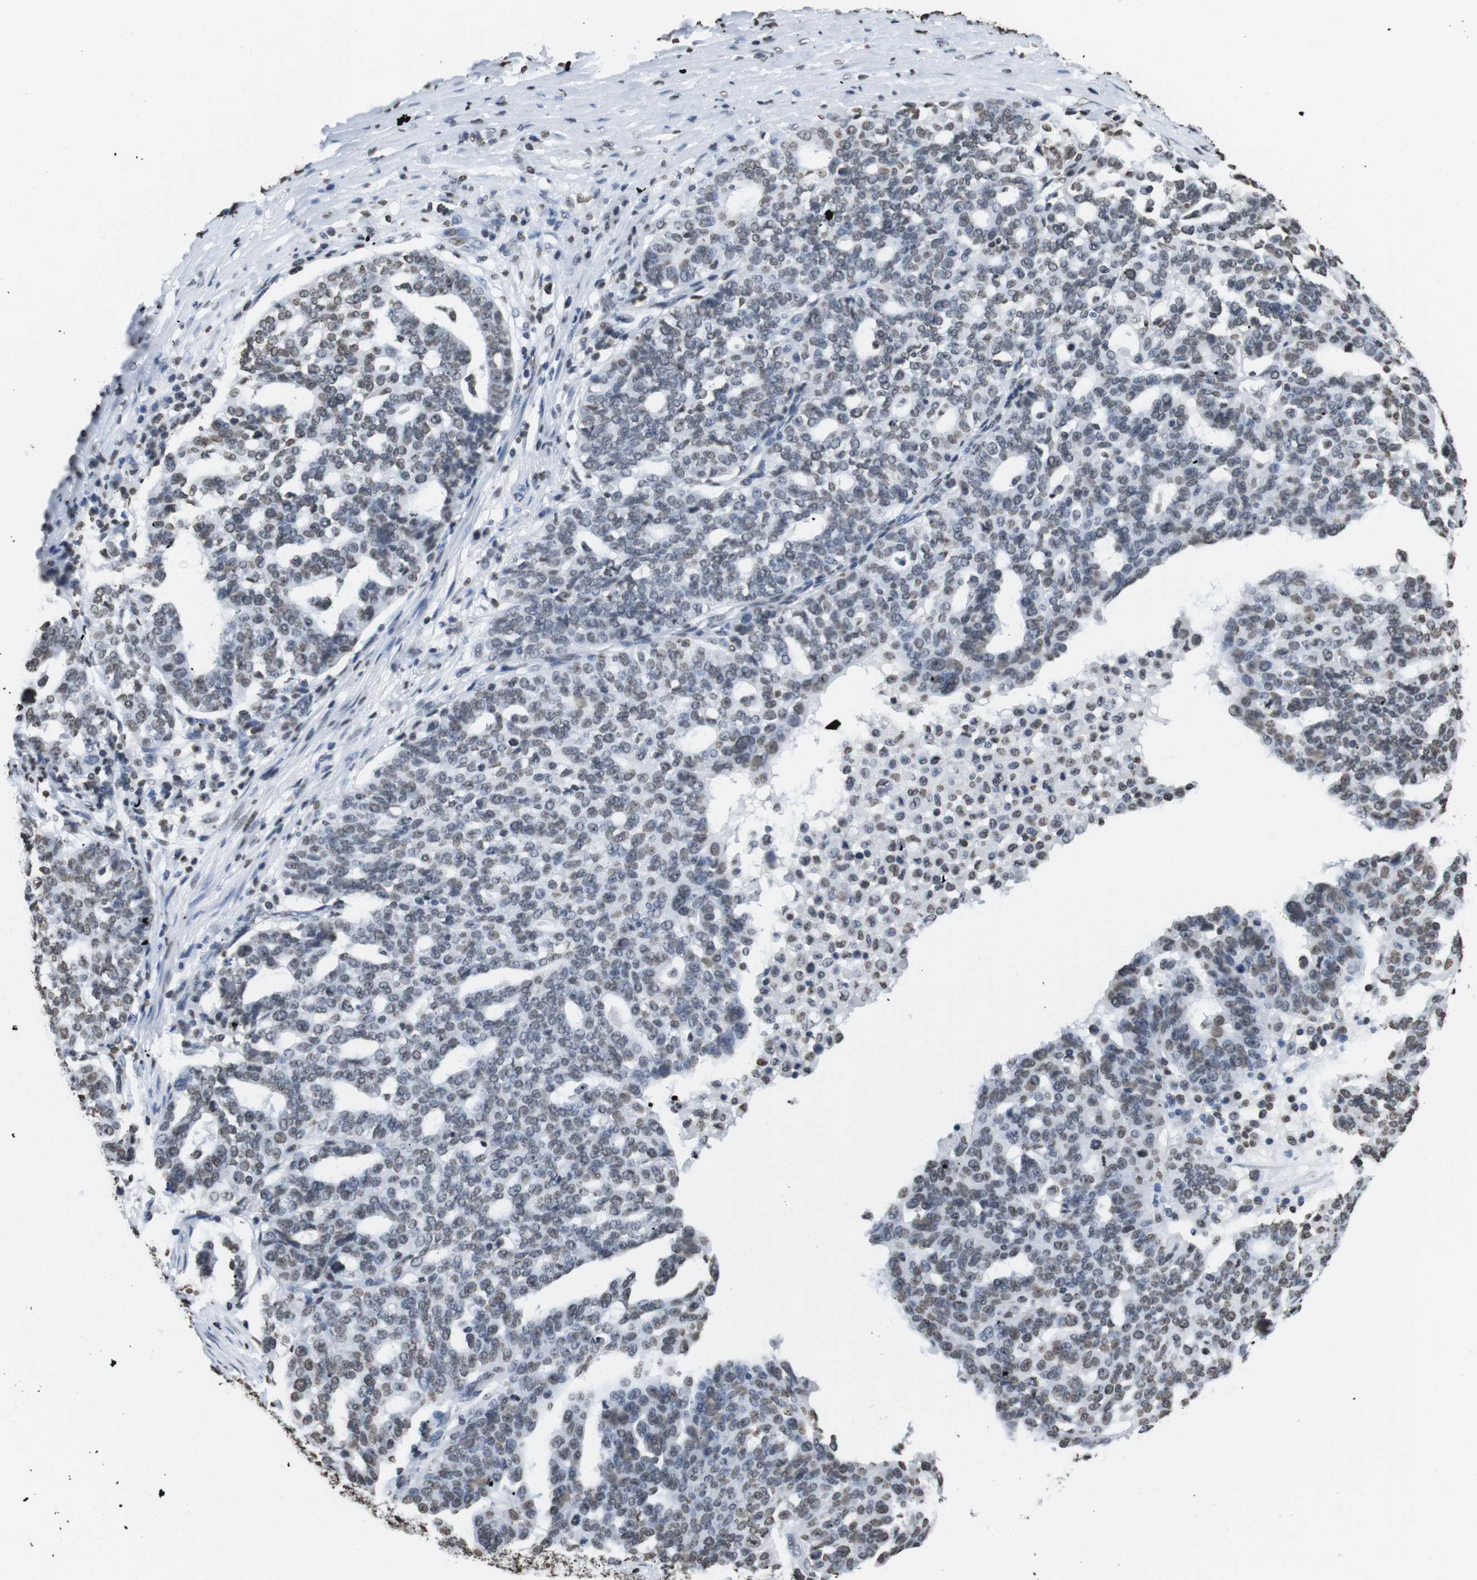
{"staining": {"intensity": "weak", "quantity": "25%-75%", "location": "nuclear"}, "tissue": "ovarian cancer", "cell_type": "Tumor cells", "image_type": "cancer", "snomed": [{"axis": "morphology", "description": "Cystadenocarcinoma, serous, NOS"}, {"axis": "topography", "description": "Ovary"}], "caption": "Immunohistochemistry (DAB) staining of human ovarian serous cystadenocarcinoma demonstrates weak nuclear protein positivity in approximately 25%-75% of tumor cells. The protein is shown in brown color, while the nuclei are stained blue.", "gene": "BSX", "patient": {"sex": "female", "age": 59}}